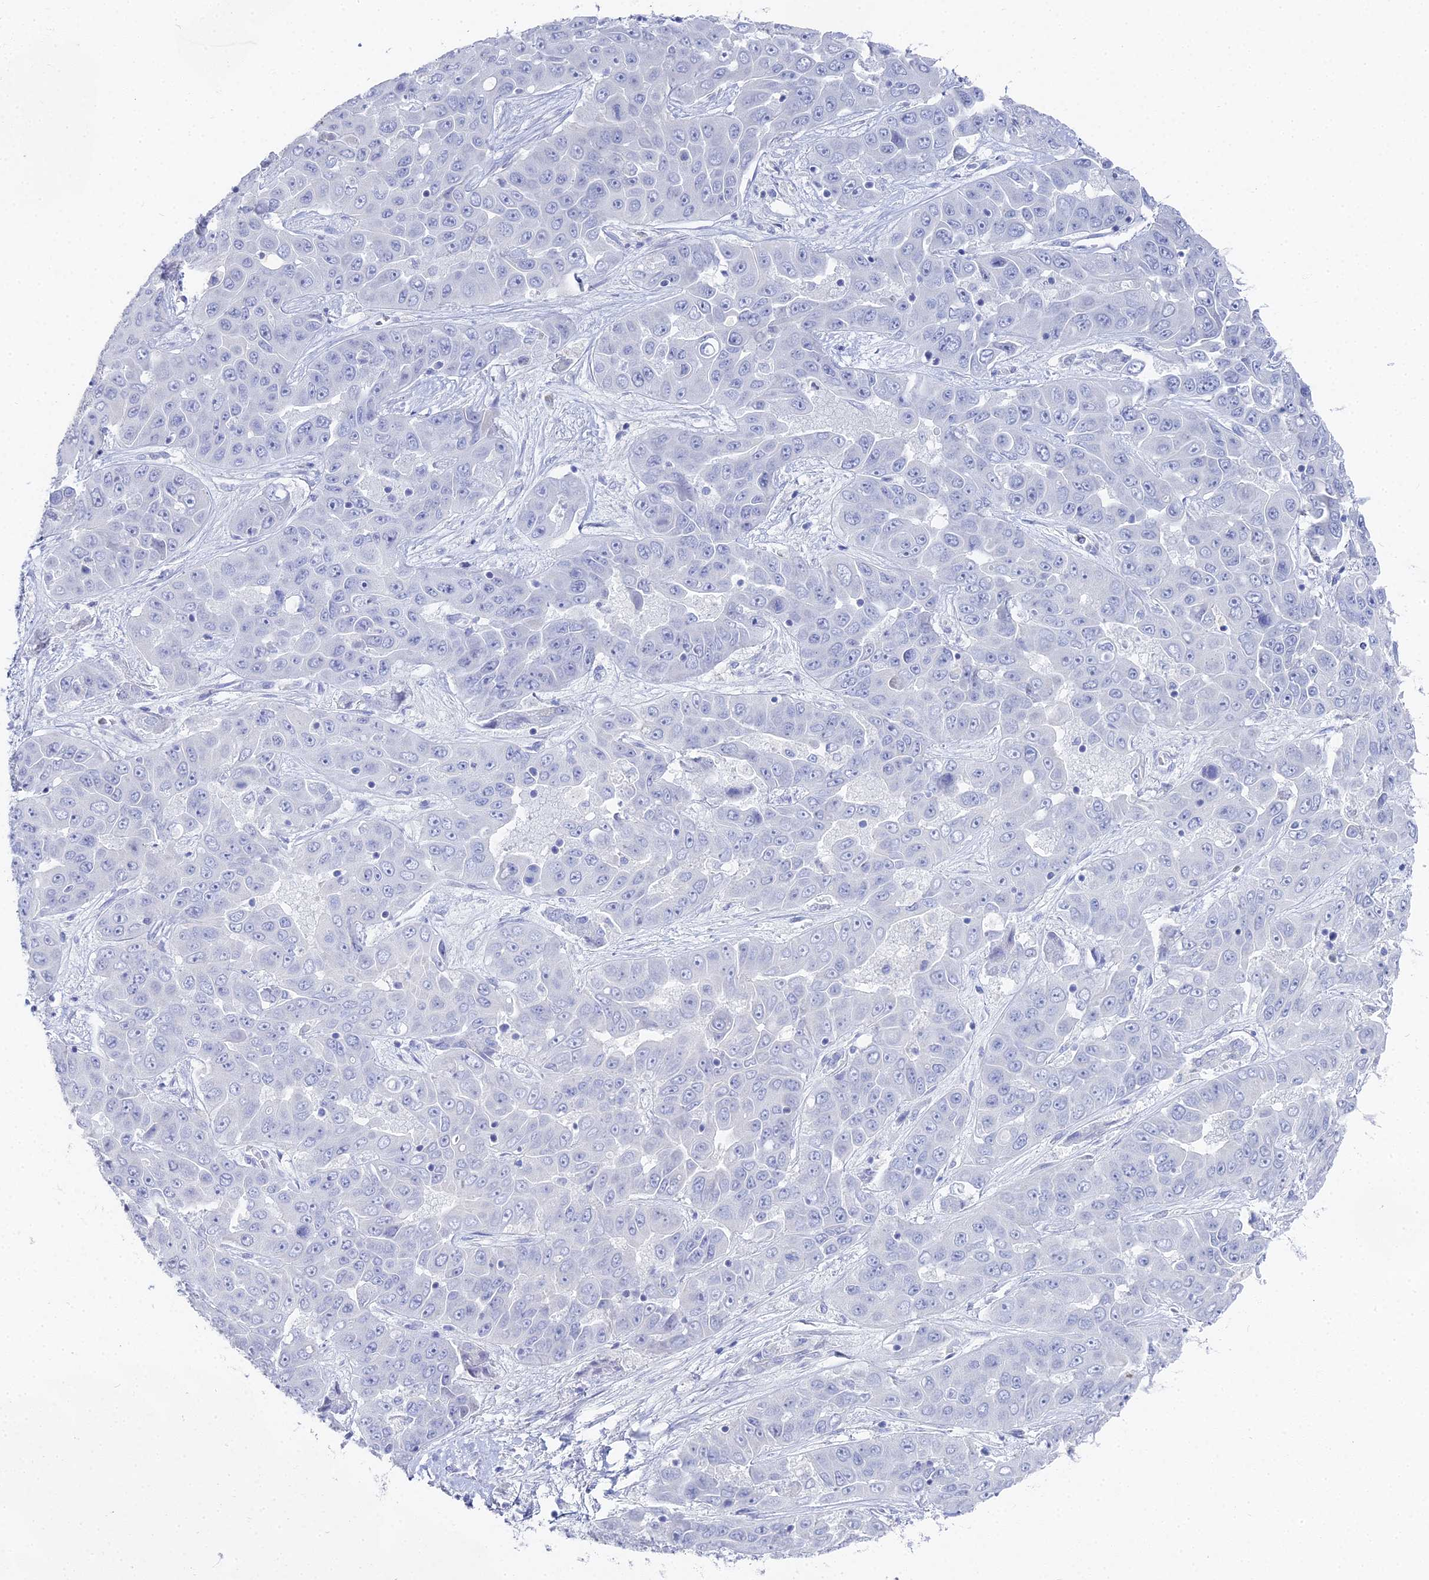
{"staining": {"intensity": "negative", "quantity": "none", "location": "none"}, "tissue": "liver cancer", "cell_type": "Tumor cells", "image_type": "cancer", "snomed": [{"axis": "morphology", "description": "Cholangiocarcinoma"}, {"axis": "topography", "description": "Liver"}], "caption": "This is a micrograph of immunohistochemistry staining of liver cancer (cholangiocarcinoma), which shows no positivity in tumor cells.", "gene": "ALPP", "patient": {"sex": "female", "age": 52}}